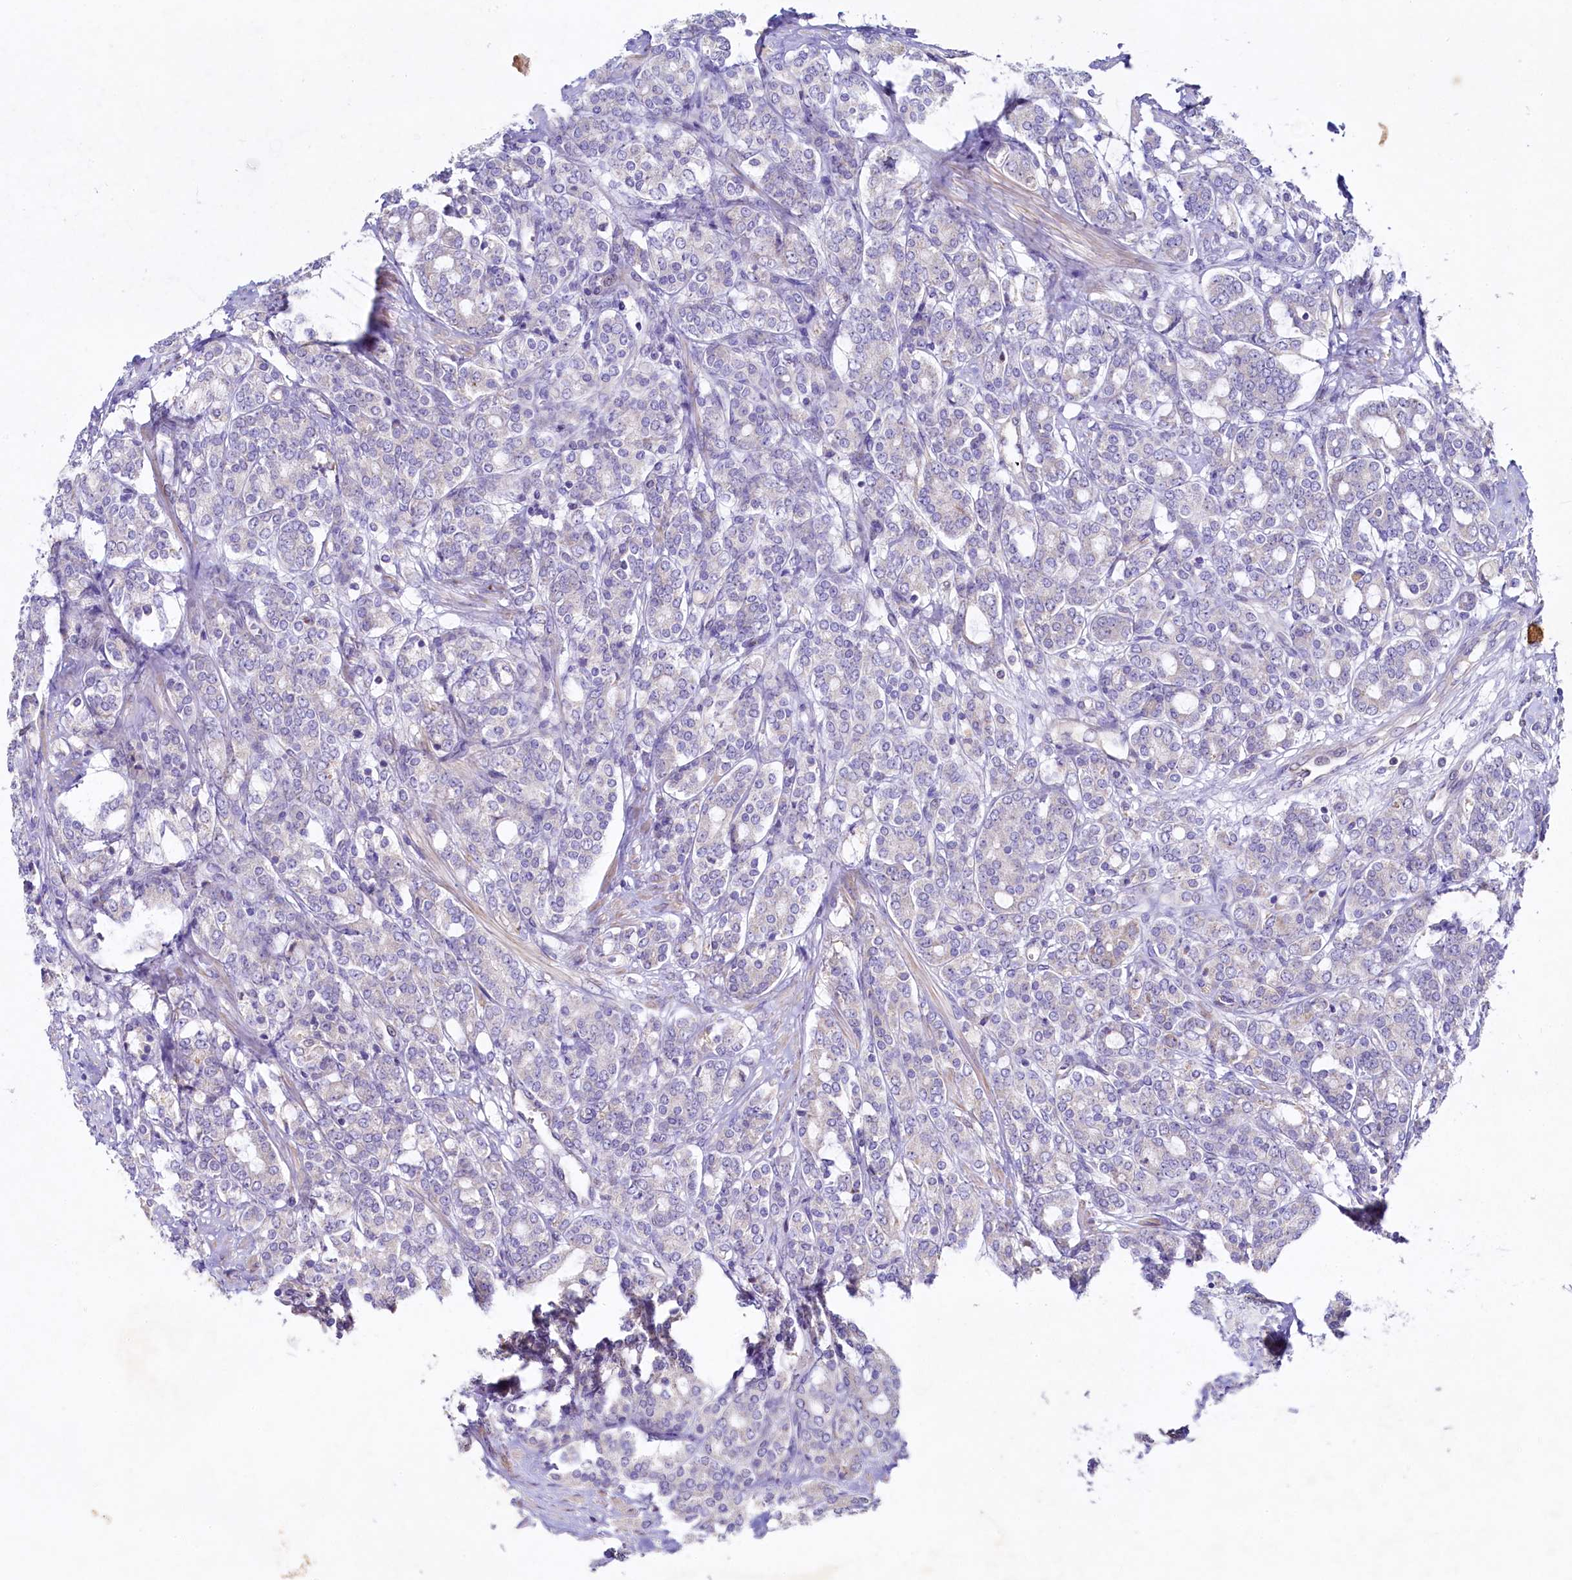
{"staining": {"intensity": "negative", "quantity": "none", "location": "none"}, "tissue": "prostate cancer", "cell_type": "Tumor cells", "image_type": "cancer", "snomed": [{"axis": "morphology", "description": "Adenocarcinoma, High grade"}, {"axis": "topography", "description": "Prostate"}], "caption": "The micrograph demonstrates no staining of tumor cells in prostate high-grade adenocarcinoma.", "gene": "FXYD6", "patient": {"sex": "male", "age": 62}}